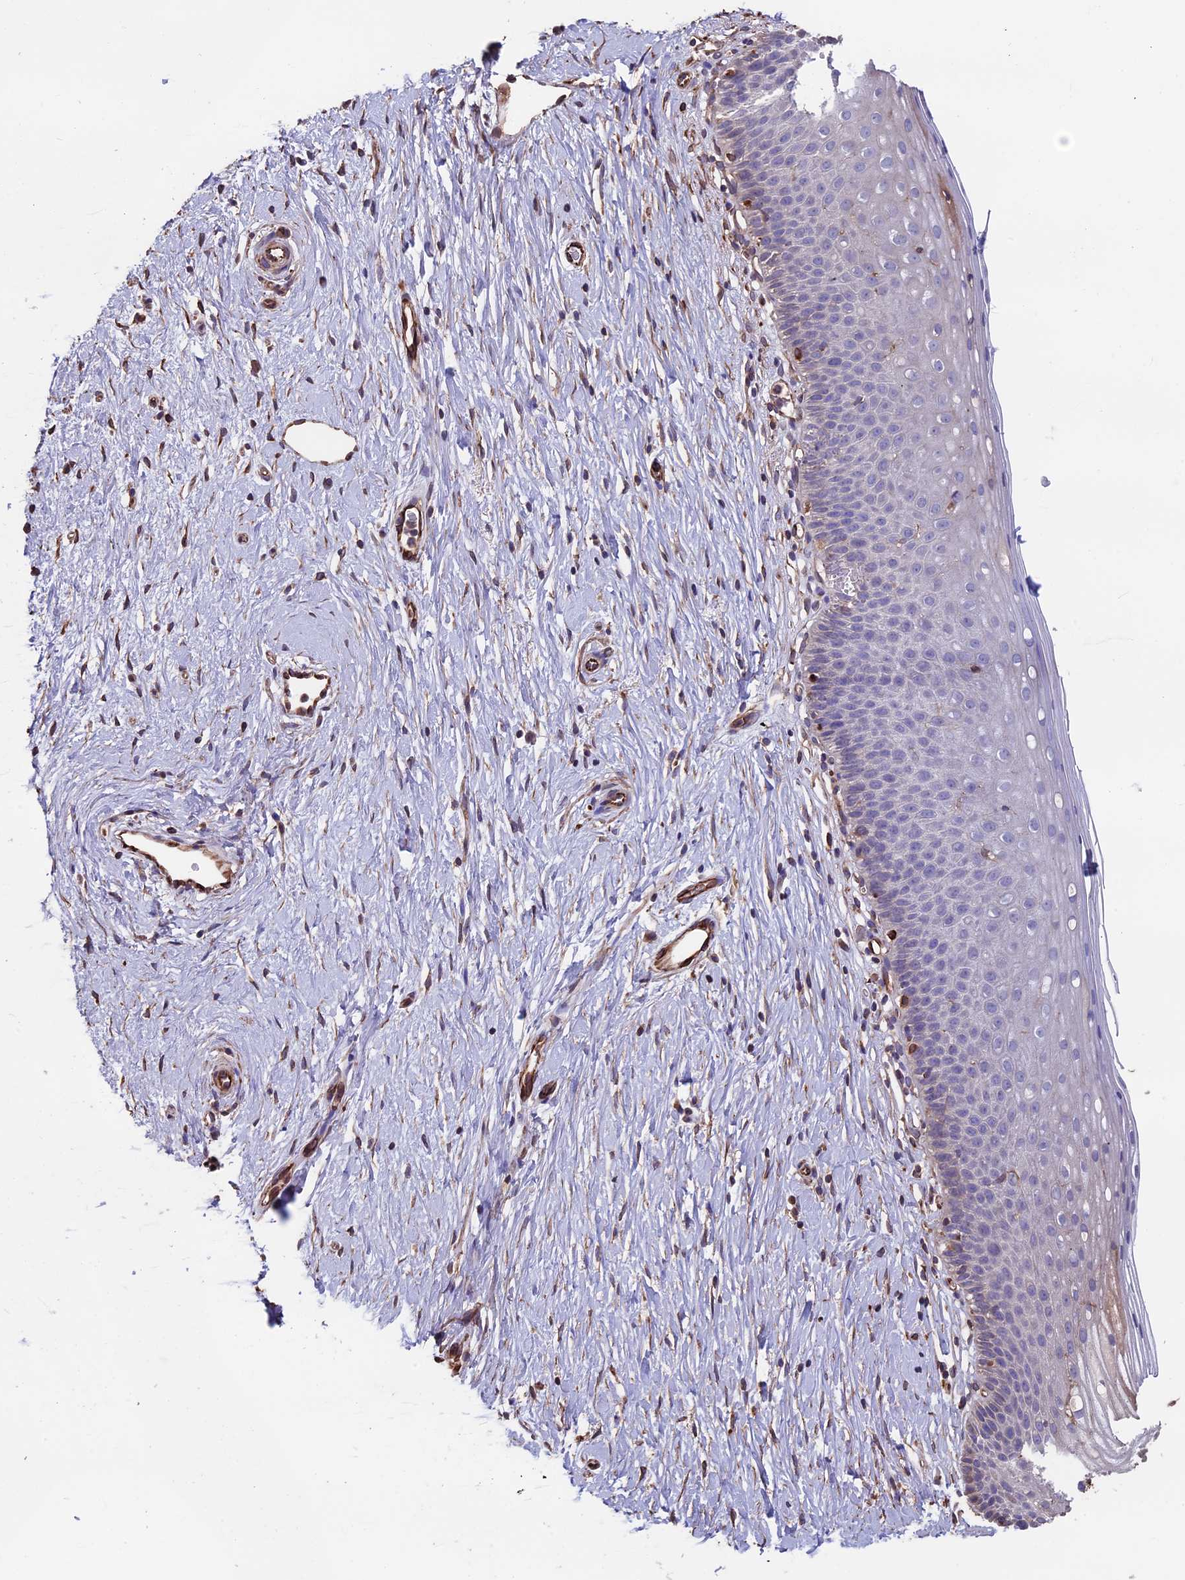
{"staining": {"intensity": "weak", "quantity": "<25%", "location": "cytoplasmic/membranous"}, "tissue": "cervix", "cell_type": "Glandular cells", "image_type": "normal", "snomed": [{"axis": "morphology", "description": "Normal tissue, NOS"}, {"axis": "topography", "description": "Cervix"}], "caption": "There is no significant expression in glandular cells of cervix. (DAB IHC, high magnification).", "gene": "SEH1L", "patient": {"sex": "female", "age": 36}}